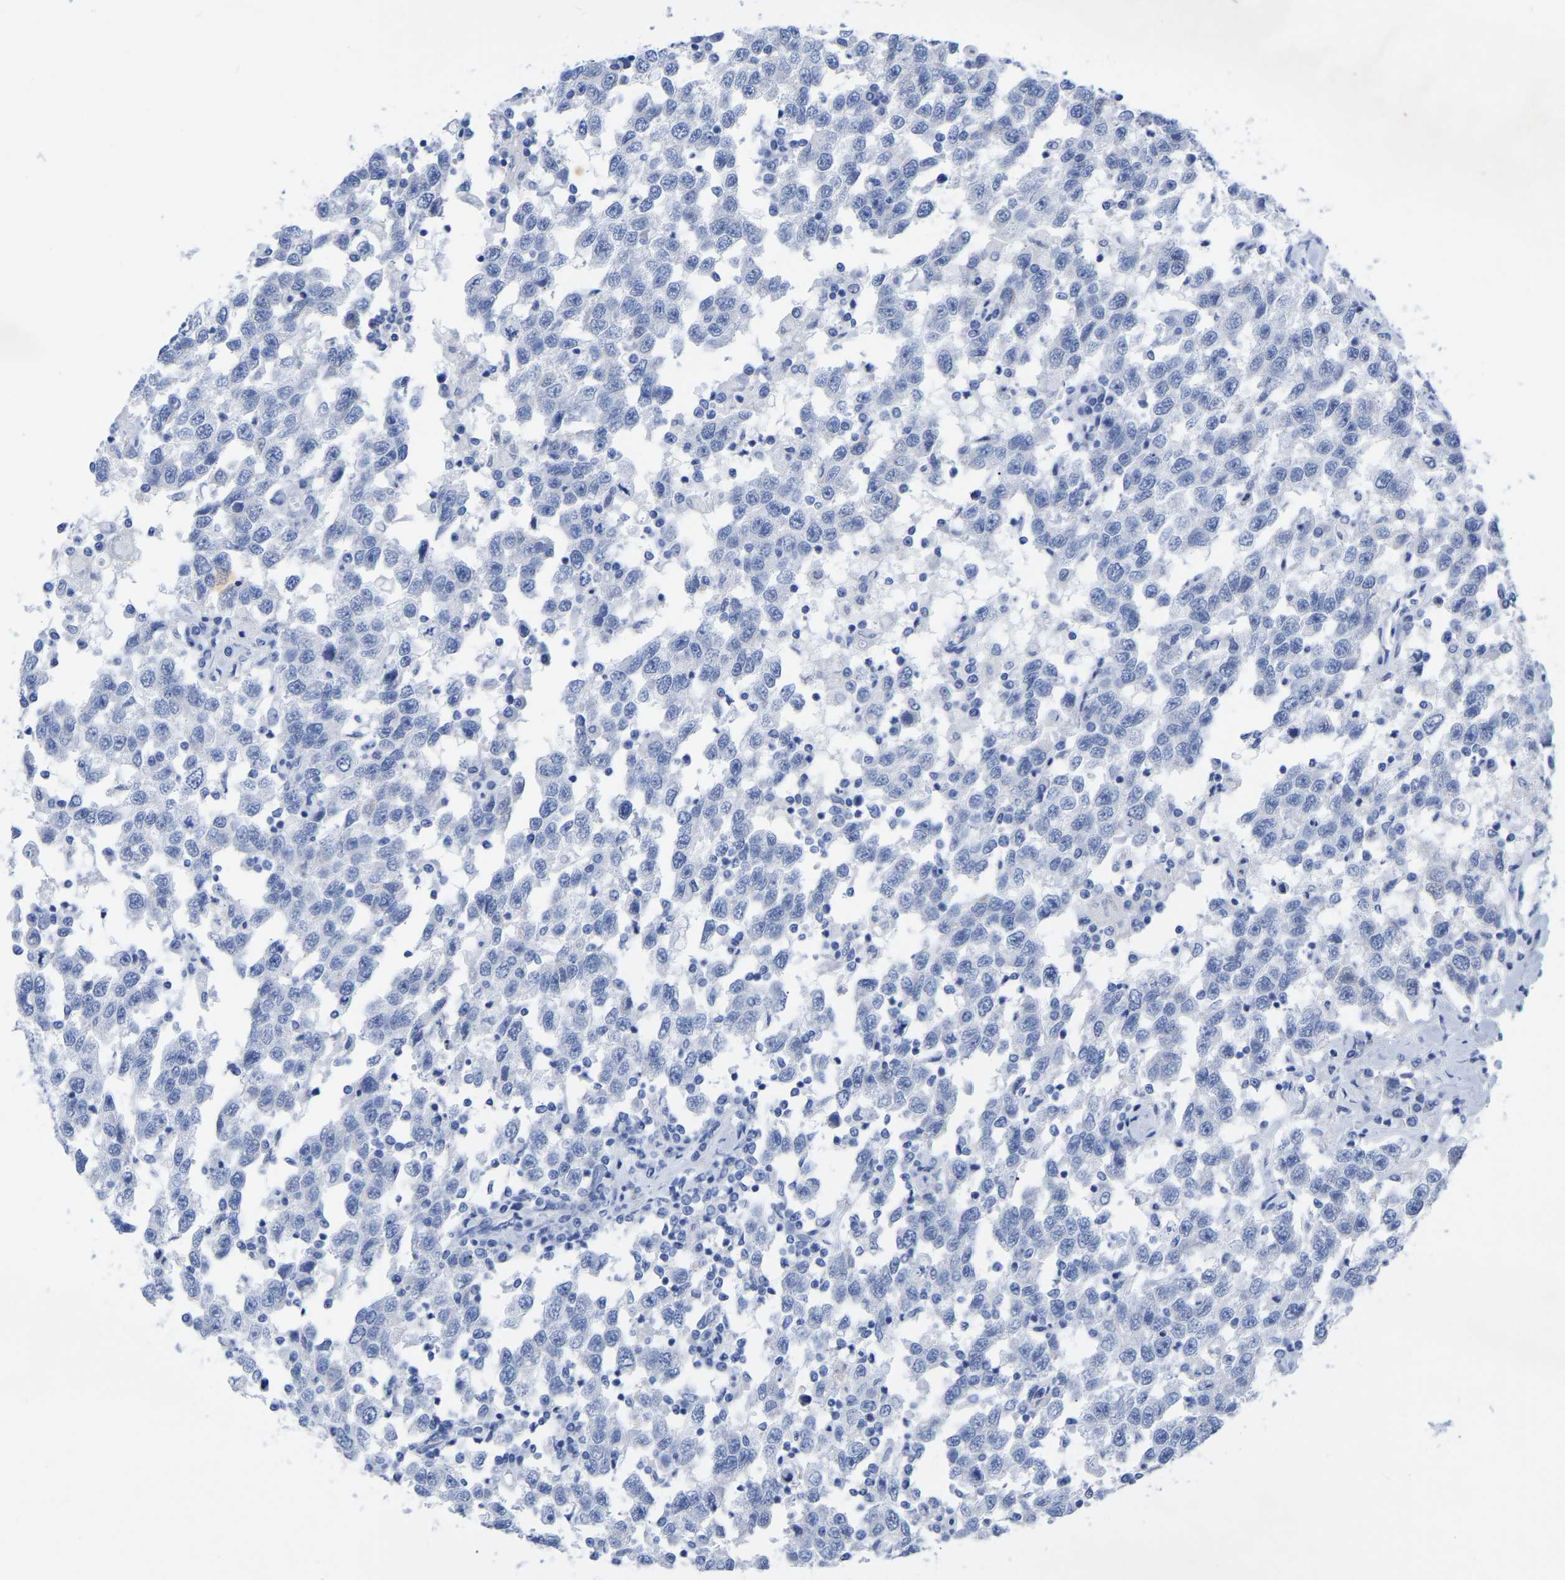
{"staining": {"intensity": "negative", "quantity": "none", "location": "none"}, "tissue": "testis cancer", "cell_type": "Tumor cells", "image_type": "cancer", "snomed": [{"axis": "morphology", "description": "Seminoma, NOS"}, {"axis": "topography", "description": "Testis"}], "caption": "The photomicrograph demonstrates no staining of tumor cells in seminoma (testis). (DAB (3,3'-diaminobenzidine) immunohistochemistry (IHC), high magnification).", "gene": "HAPLN1", "patient": {"sex": "male", "age": 41}}